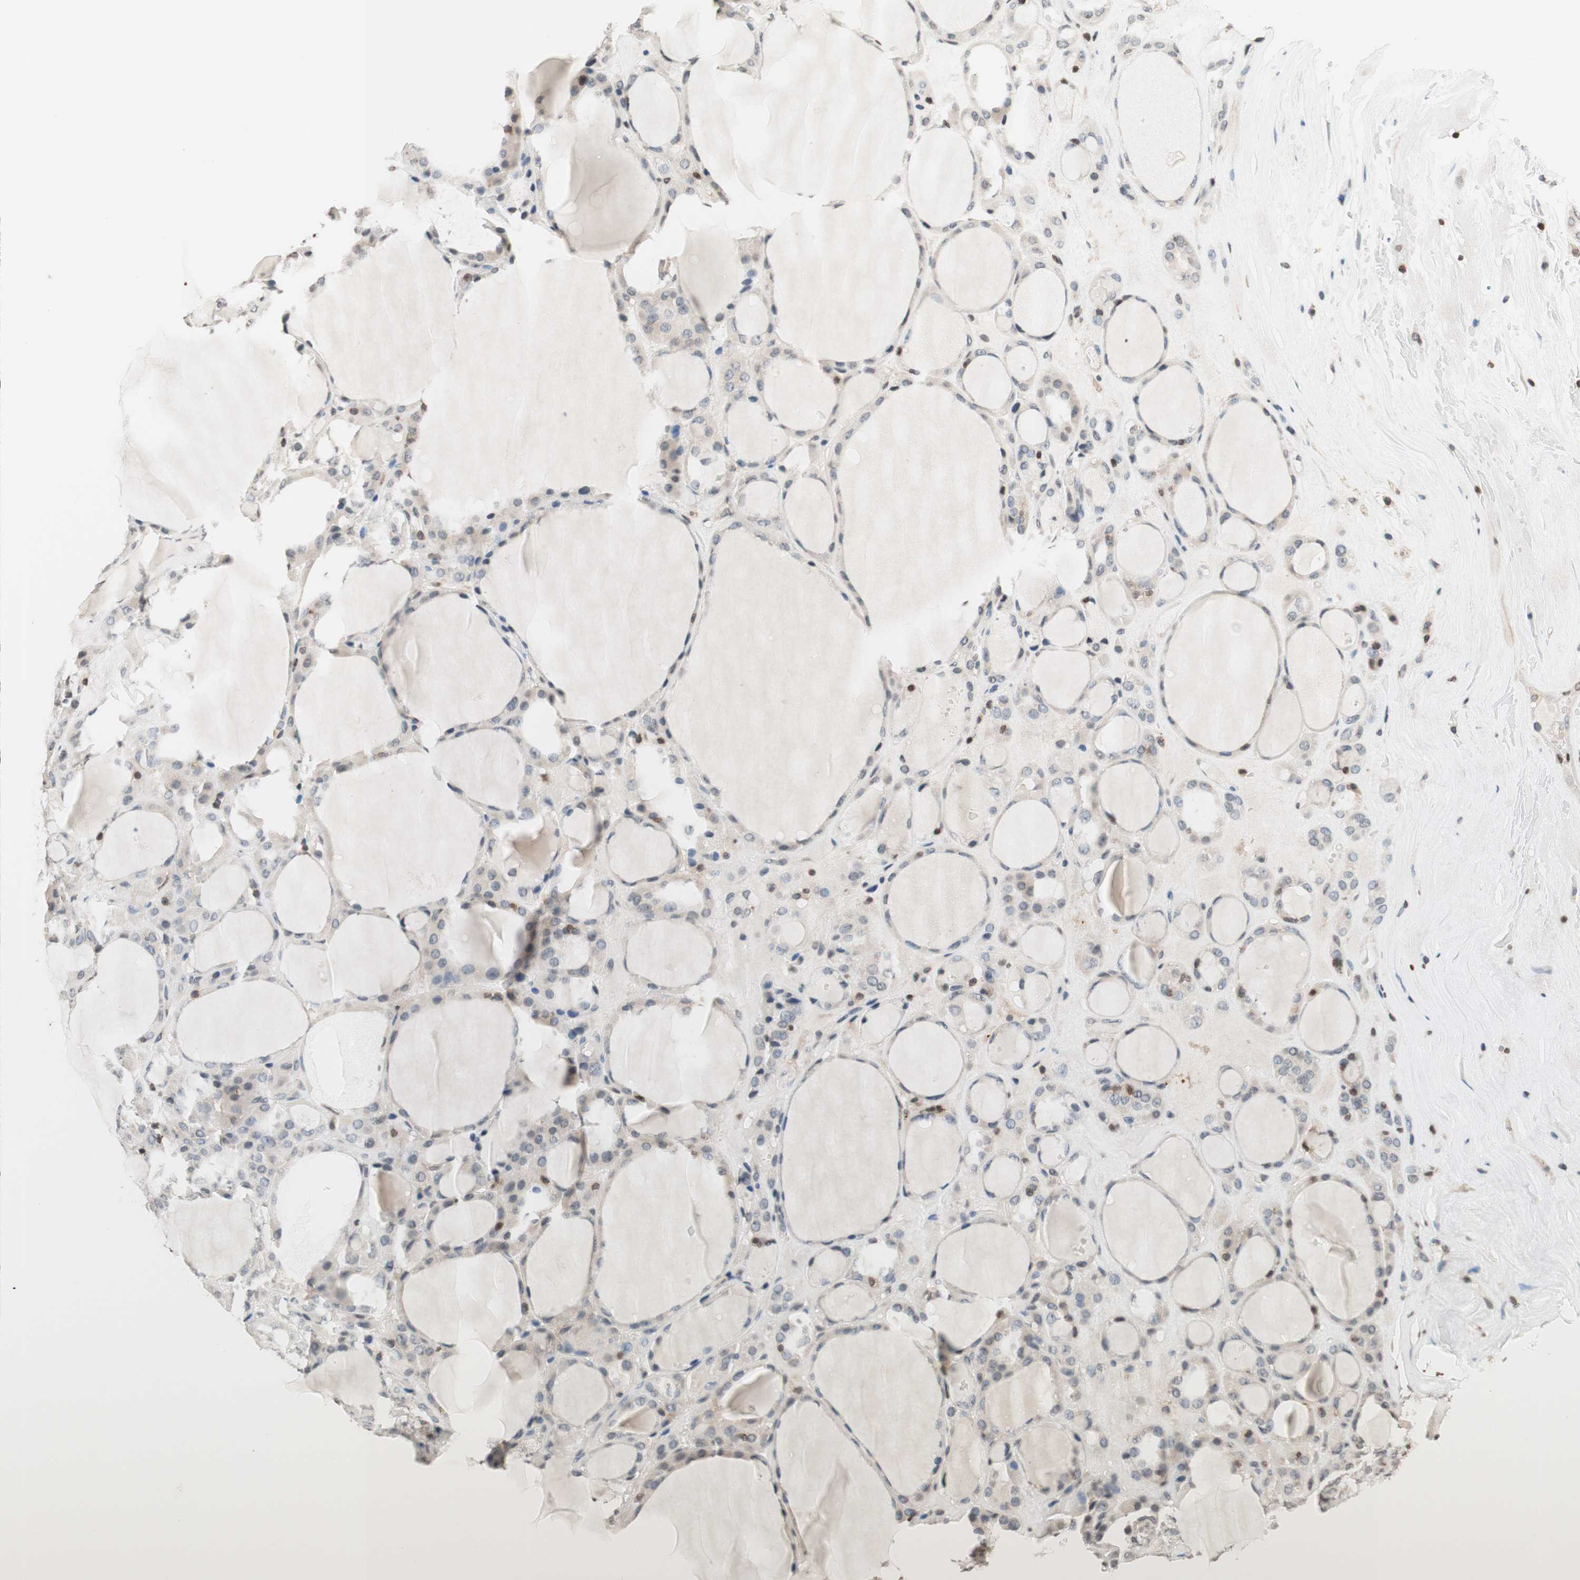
{"staining": {"intensity": "weak", "quantity": "<25%", "location": "cytoplasmic/membranous"}, "tissue": "thyroid gland", "cell_type": "Glandular cells", "image_type": "normal", "snomed": [{"axis": "morphology", "description": "Normal tissue, NOS"}, {"axis": "morphology", "description": "Carcinoma, NOS"}, {"axis": "topography", "description": "Thyroid gland"}], "caption": "Human thyroid gland stained for a protein using immunohistochemistry (IHC) exhibits no staining in glandular cells.", "gene": "WIPF1", "patient": {"sex": "female", "age": 86}}